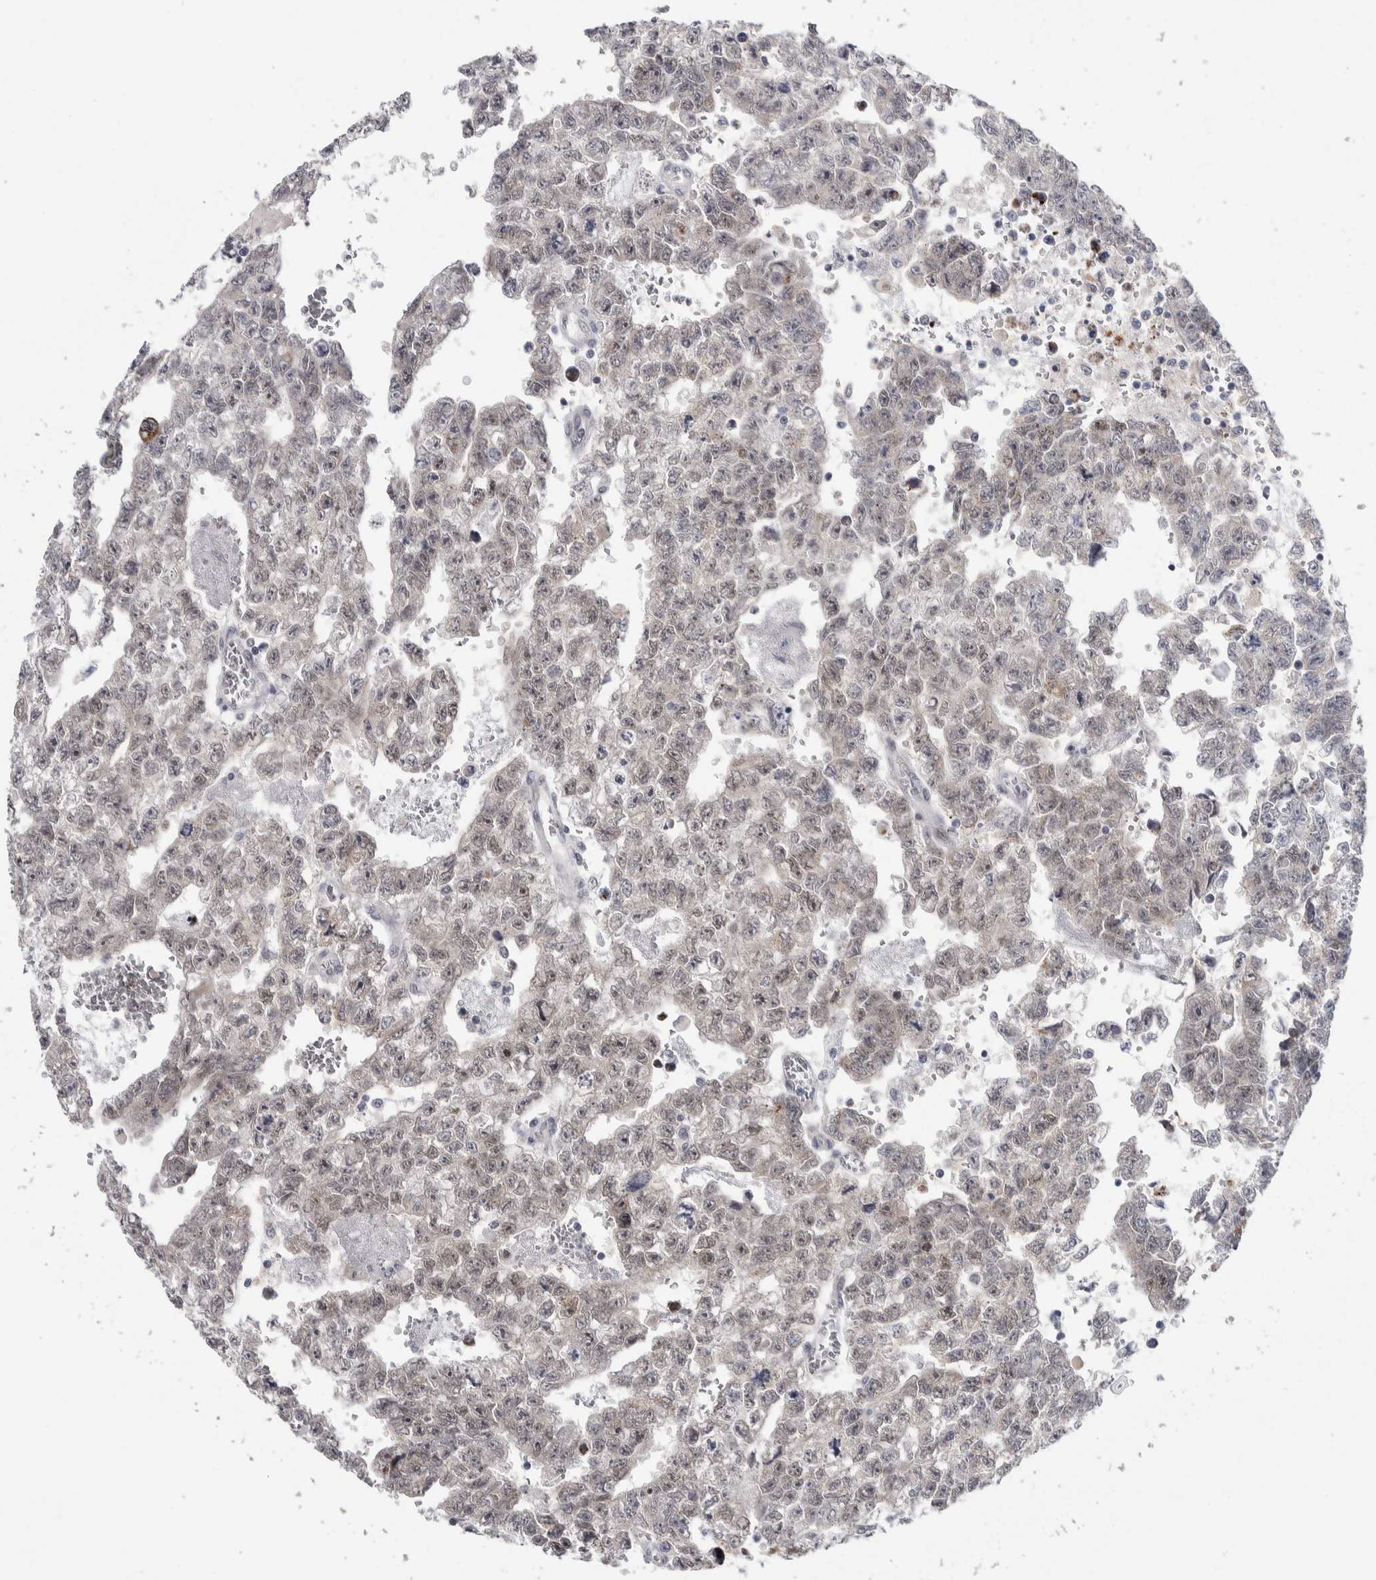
{"staining": {"intensity": "moderate", "quantity": ">75%", "location": "nuclear"}, "tissue": "testis cancer", "cell_type": "Tumor cells", "image_type": "cancer", "snomed": [{"axis": "morphology", "description": "Seminoma, NOS"}, {"axis": "morphology", "description": "Carcinoma, Embryonal, NOS"}, {"axis": "topography", "description": "Testis"}], "caption": "This is an image of IHC staining of testis seminoma, which shows moderate staining in the nuclear of tumor cells.", "gene": "ASPN", "patient": {"sex": "male", "age": 38}}